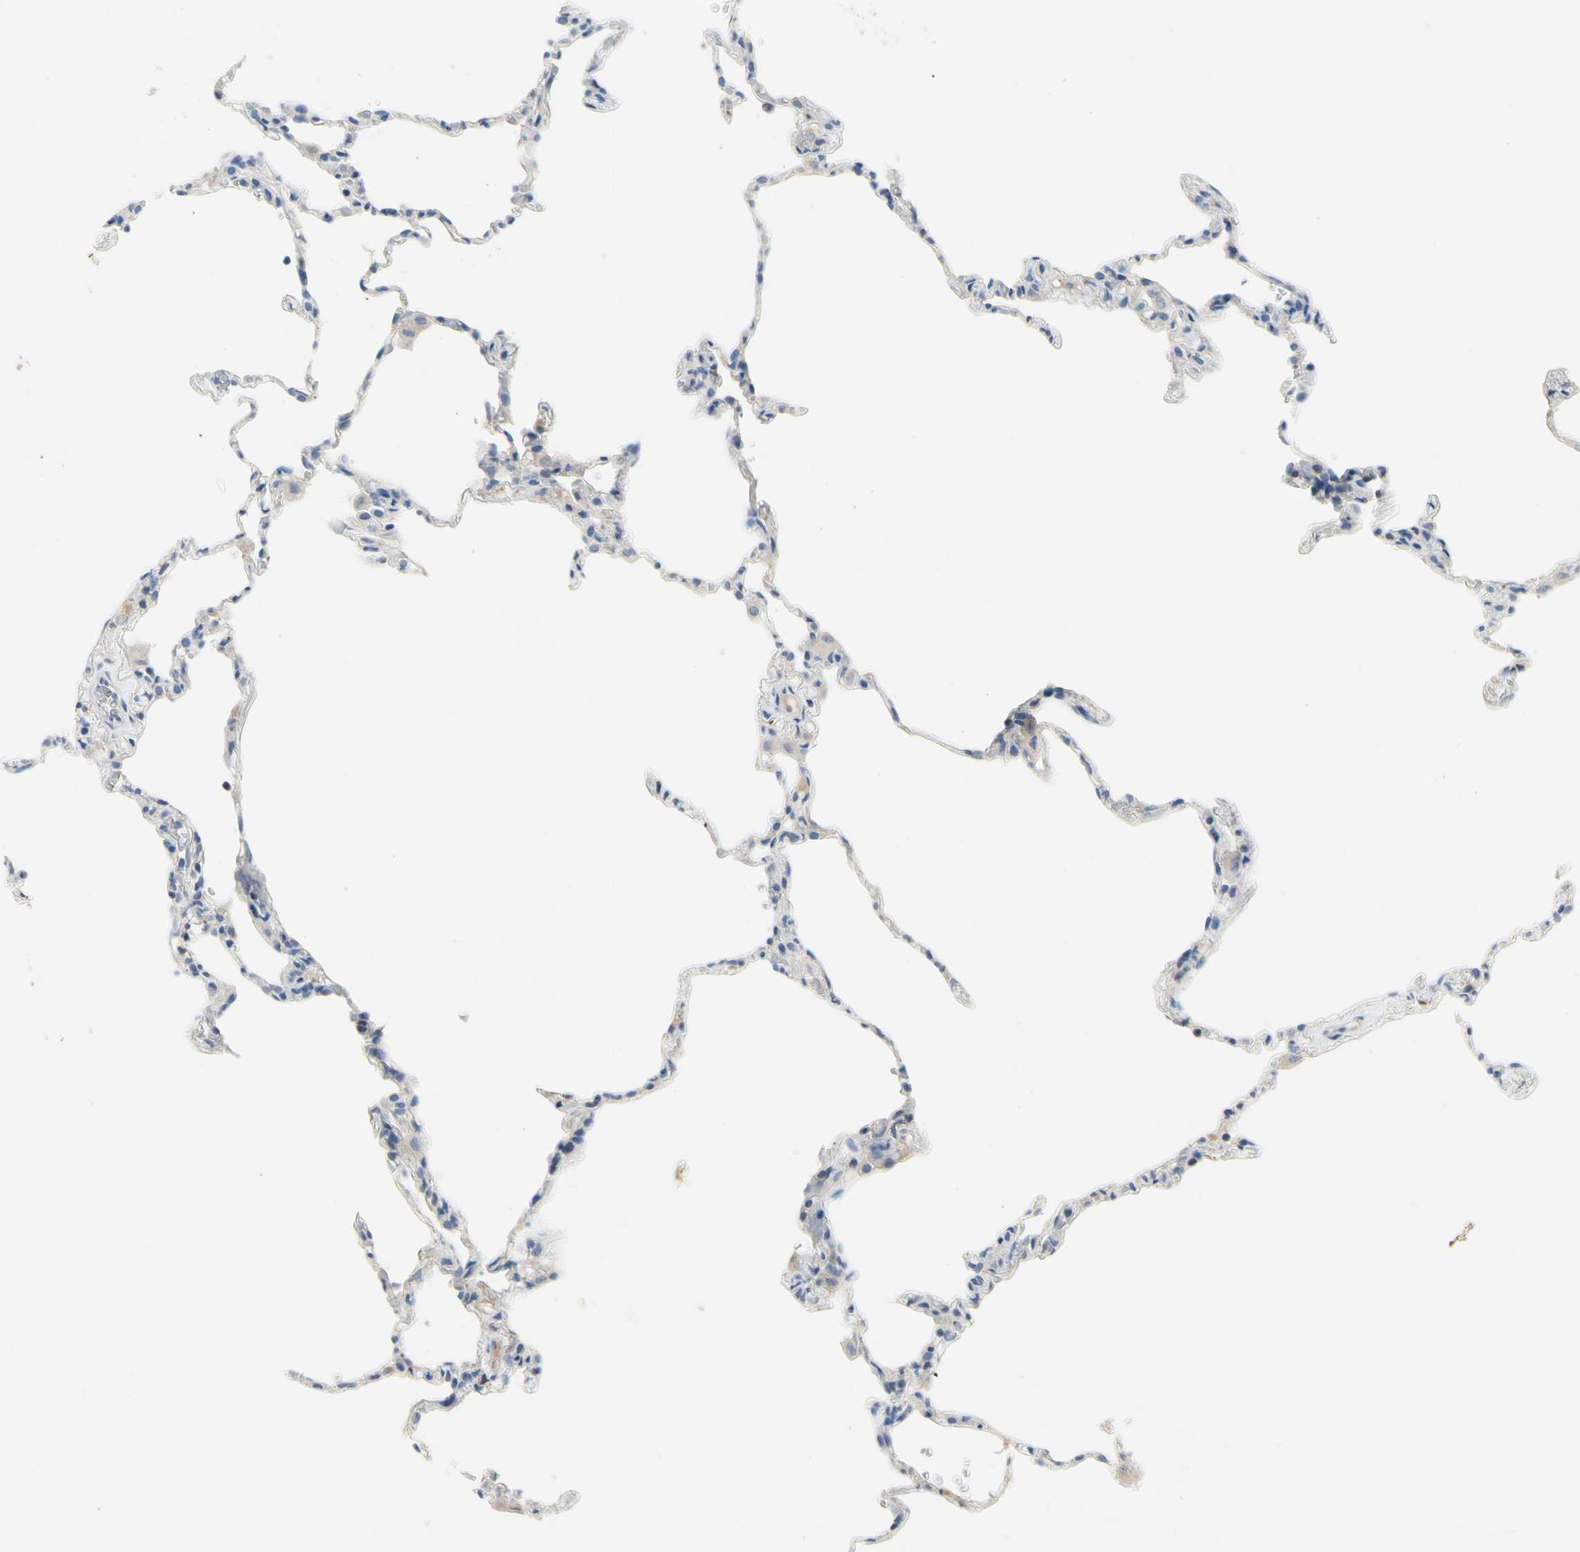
{"staining": {"intensity": "negative", "quantity": "none", "location": "none"}, "tissue": "lung", "cell_type": "Alveolar cells", "image_type": "normal", "snomed": [{"axis": "morphology", "description": "Normal tissue, NOS"}, {"axis": "topography", "description": "Lung"}], "caption": "A high-resolution image shows immunohistochemistry (IHC) staining of benign lung, which shows no significant positivity in alveolar cells.", "gene": "RETSAT", "patient": {"sex": "male", "age": 59}}